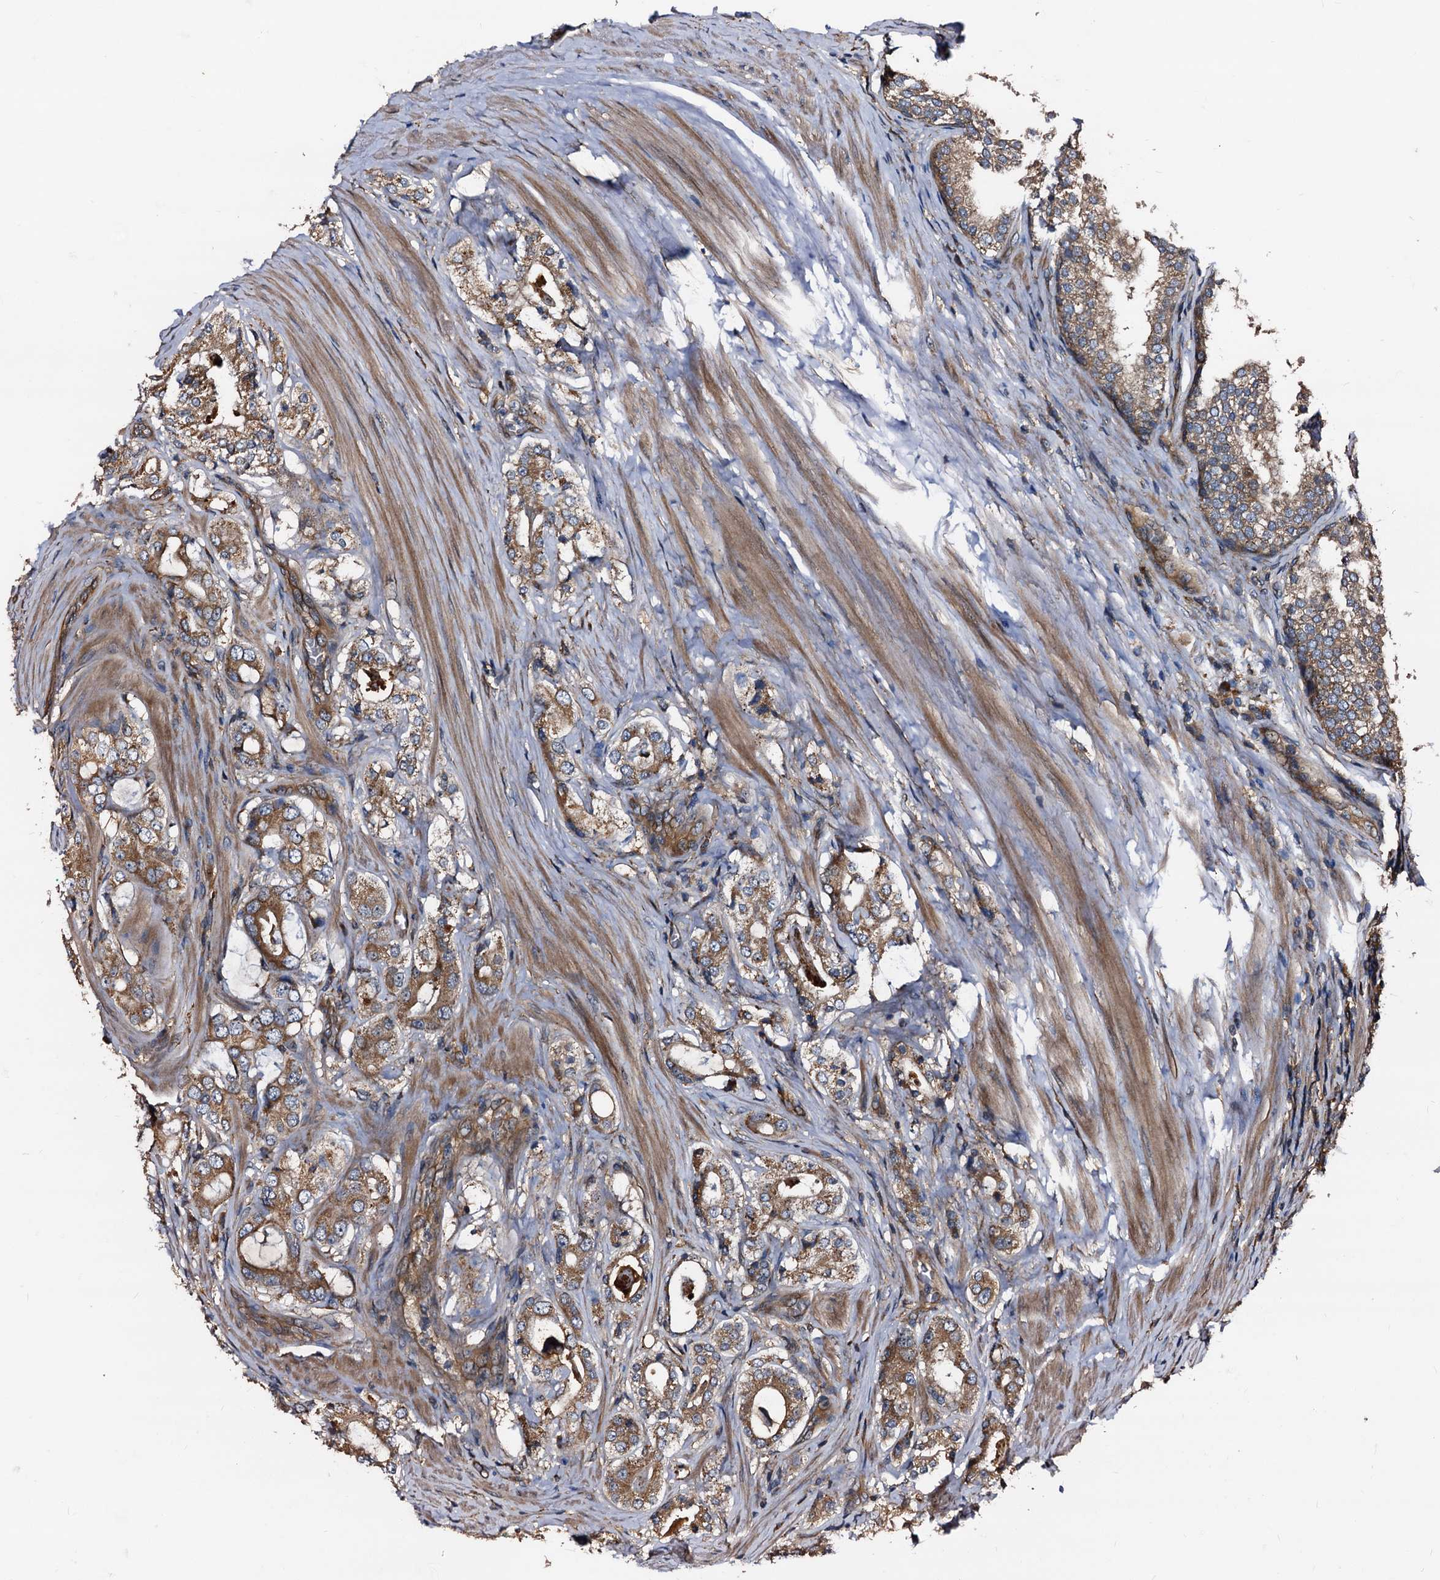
{"staining": {"intensity": "moderate", "quantity": ">75%", "location": "cytoplasmic/membranous"}, "tissue": "prostate cancer", "cell_type": "Tumor cells", "image_type": "cancer", "snomed": [{"axis": "morphology", "description": "Adenocarcinoma, High grade"}, {"axis": "topography", "description": "Prostate"}], "caption": "Adenocarcinoma (high-grade) (prostate) stained with a brown dye exhibits moderate cytoplasmic/membranous positive positivity in approximately >75% of tumor cells.", "gene": "PEX5", "patient": {"sex": "male", "age": 63}}